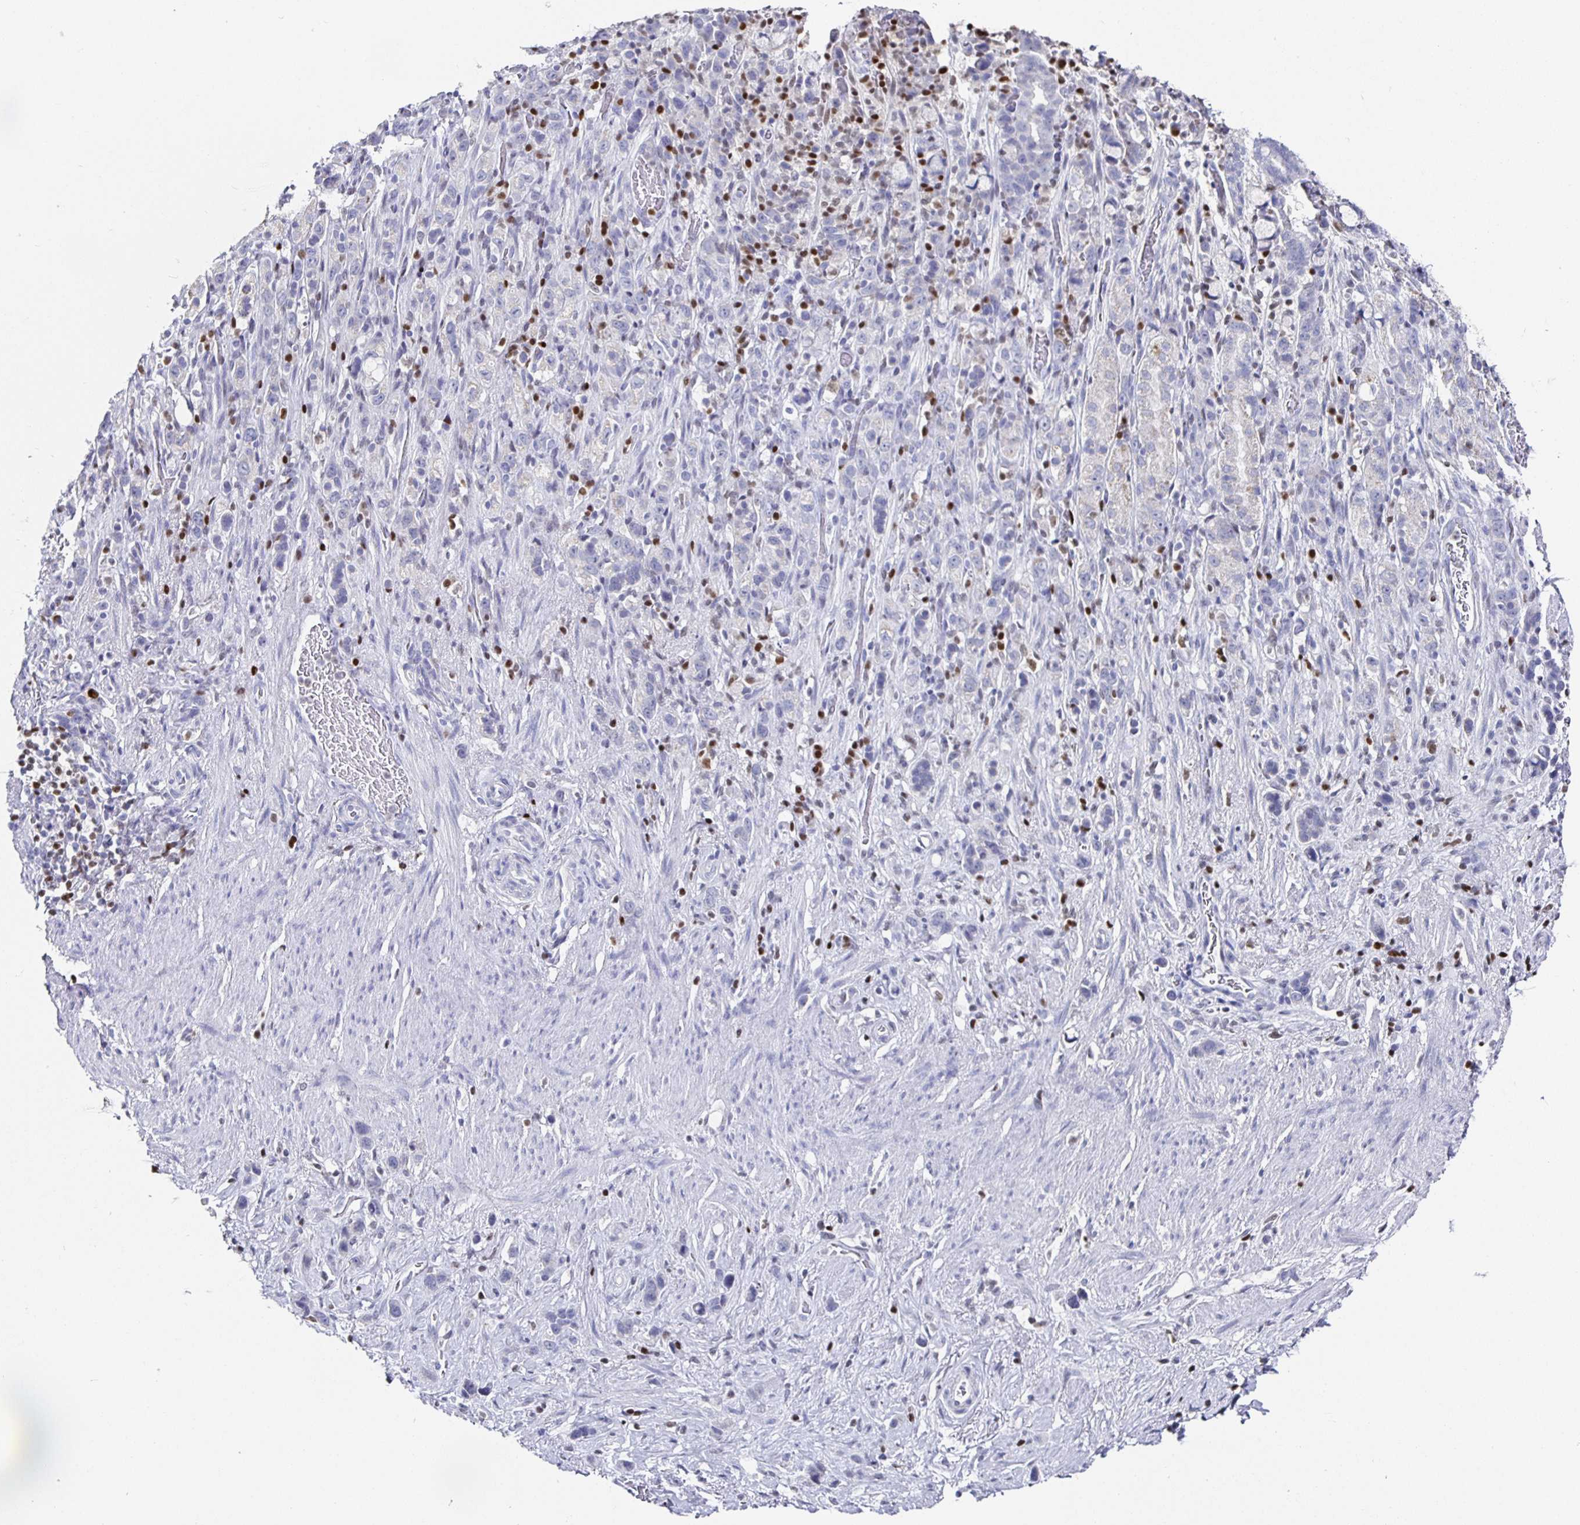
{"staining": {"intensity": "negative", "quantity": "none", "location": "none"}, "tissue": "stomach cancer", "cell_type": "Tumor cells", "image_type": "cancer", "snomed": [{"axis": "morphology", "description": "Adenocarcinoma, NOS"}, {"axis": "topography", "description": "Stomach"}], "caption": "Immunohistochemistry micrograph of stomach adenocarcinoma stained for a protein (brown), which reveals no positivity in tumor cells. The staining was performed using DAB to visualize the protein expression in brown, while the nuclei were stained in blue with hematoxylin (Magnification: 20x).", "gene": "RUNX2", "patient": {"sex": "female", "age": 65}}